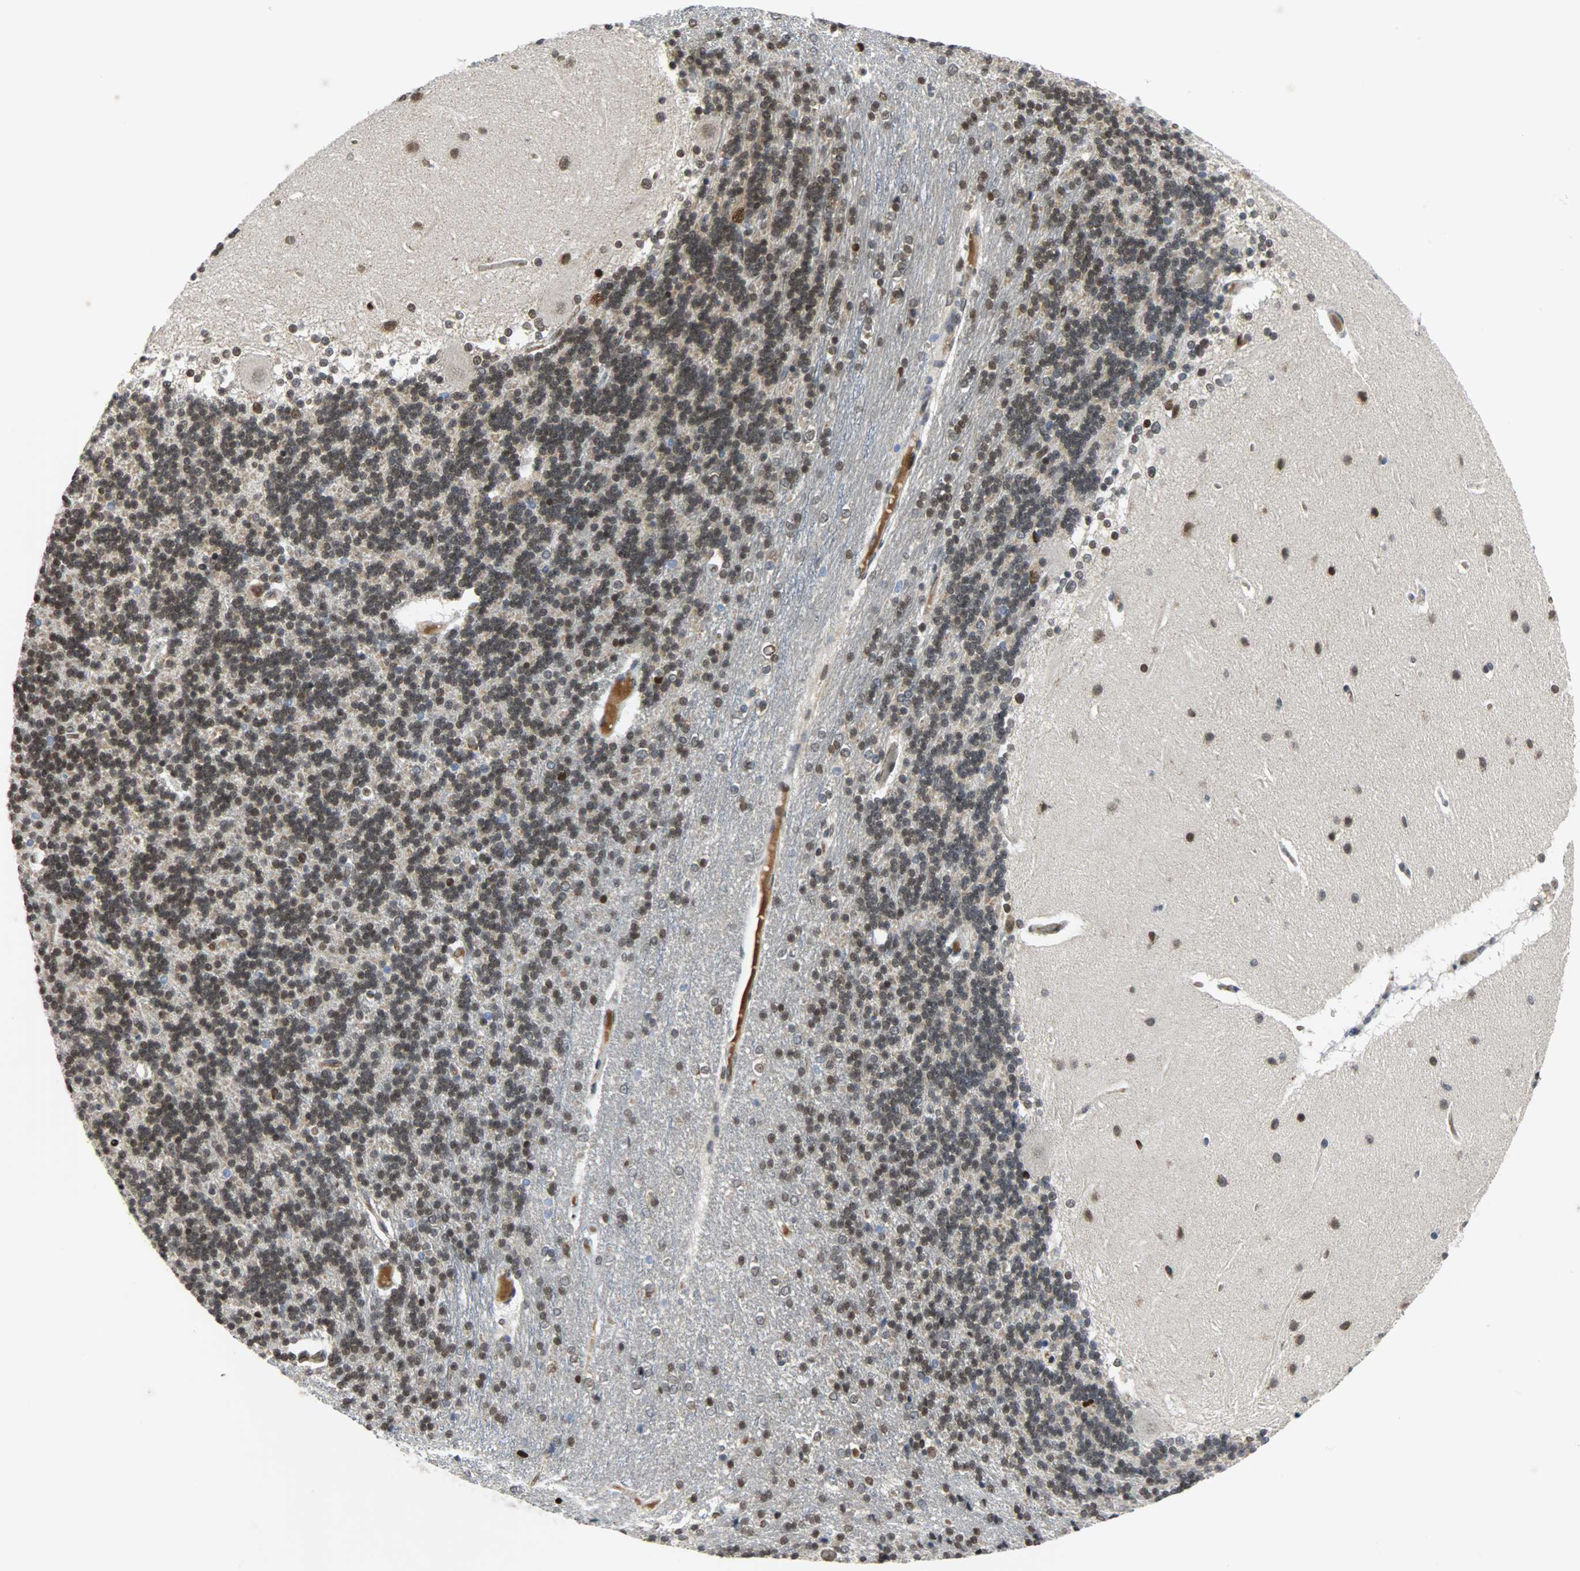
{"staining": {"intensity": "strong", "quantity": ">75%", "location": "nuclear"}, "tissue": "cerebellum", "cell_type": "Cells in granular layer", "image_type": "normal", "snomed": [{"axis": "morphology", "description": "Normal tissue, NOS"}, {"axis": "topography", "description": "Cerebellum"}], "caption": "High-power microscopy captured an IHC image of benign cerebellum, revealing strong nuclear positivity in approximately >75% of cells in granular layer. (DAB (3,3'-diaminobenzidine) = brown stain, brightfield microscopy at high magnification).", "gene": "SNAI1", "patient": {"sex": "female", "age": 54}}